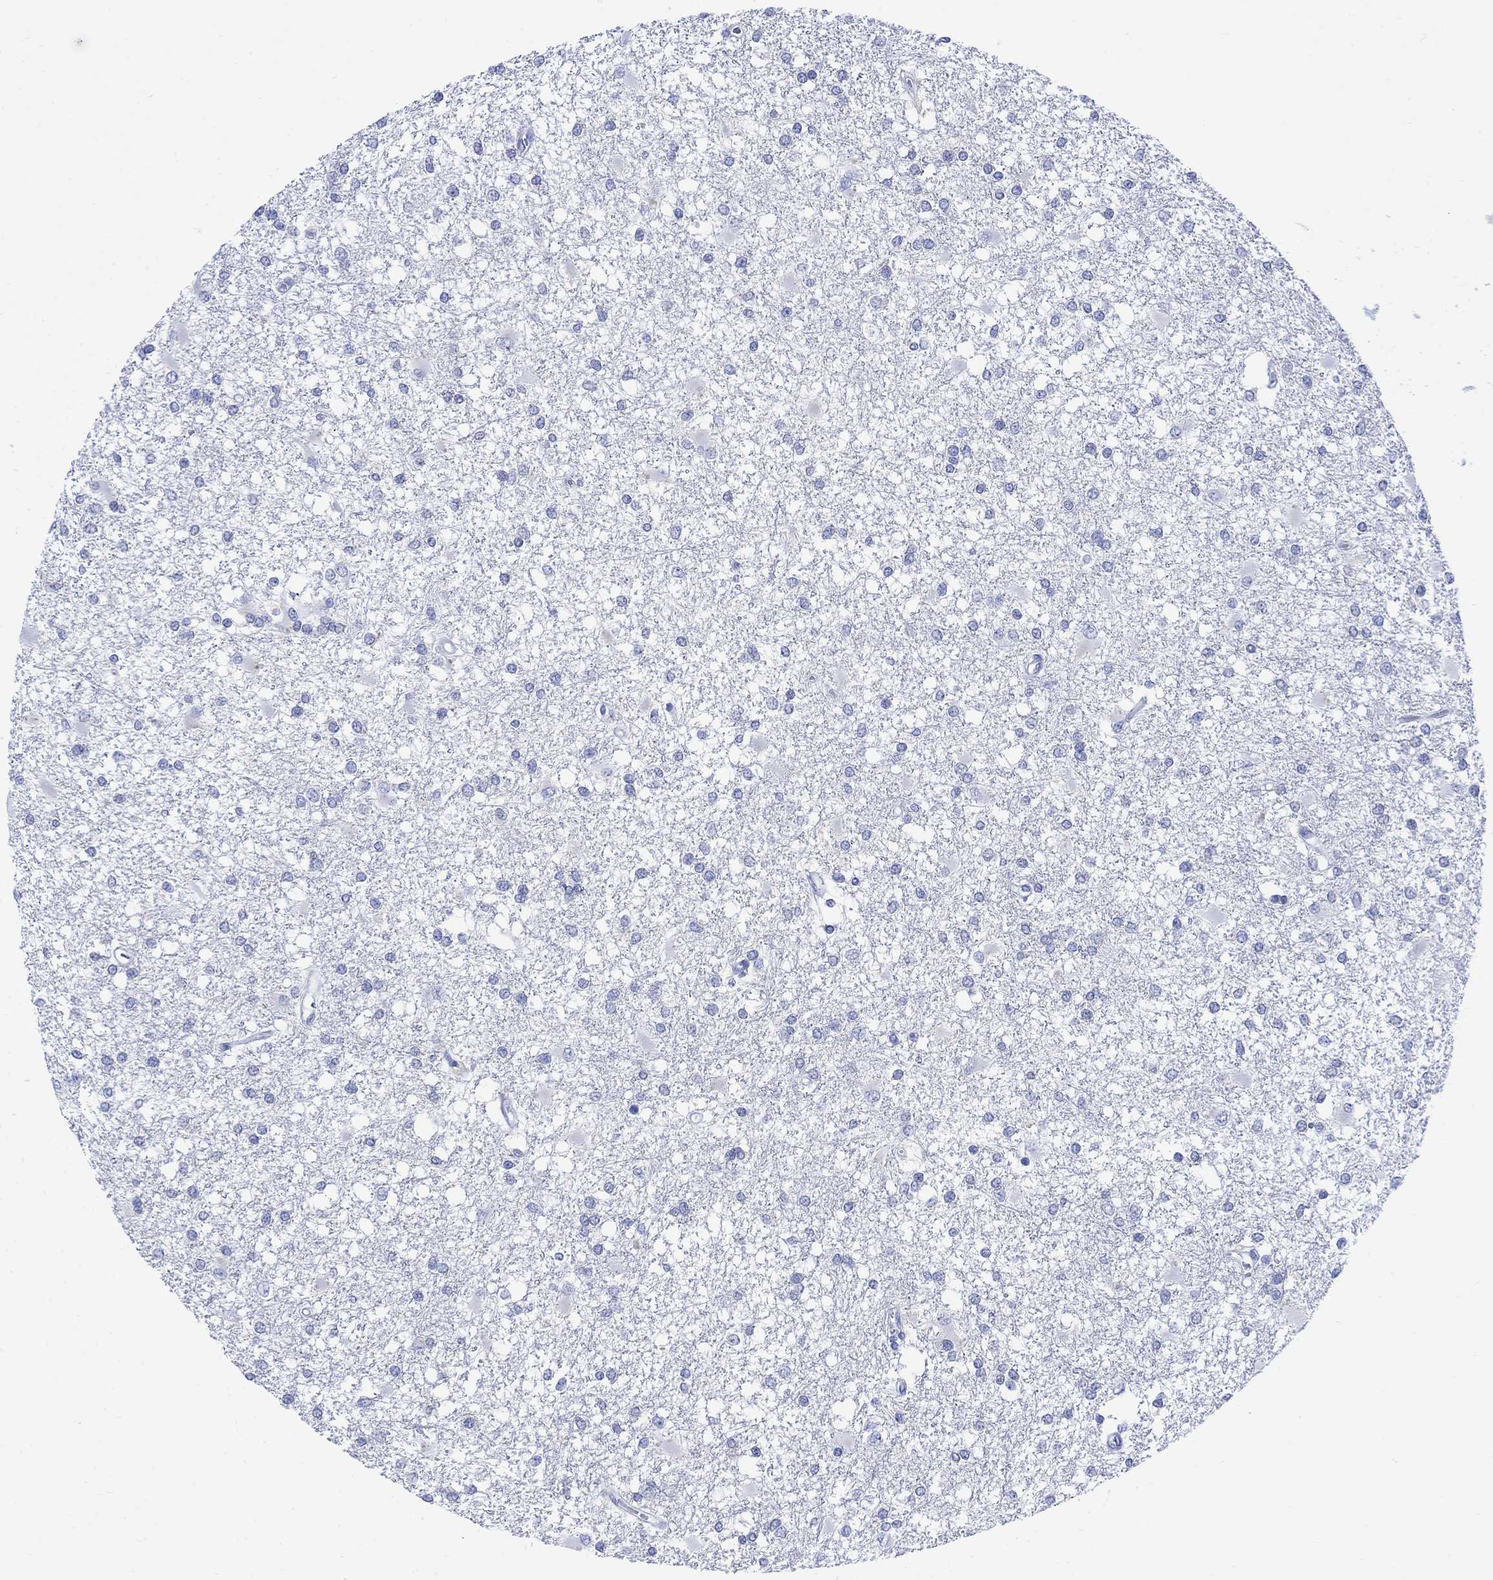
{"staining": {"intensity": "negative", "quantity": "none", "location": "none"}, "tissue": "glioma", "cell_type": "Tumor cells", "image_type": "cancer", "snomed": [{"axis": "morphology", "description": "Glioma, malignant, High grade"}, {"axis": "topography", "description": "Cerebral cortex"}], "caption": "Immunohistochemical staining of human high-grade glioma (malignant) reveals no significant expression in tumor cells.", "gene": "MYL1", "patient": {"sex": "male", "age": 79}}